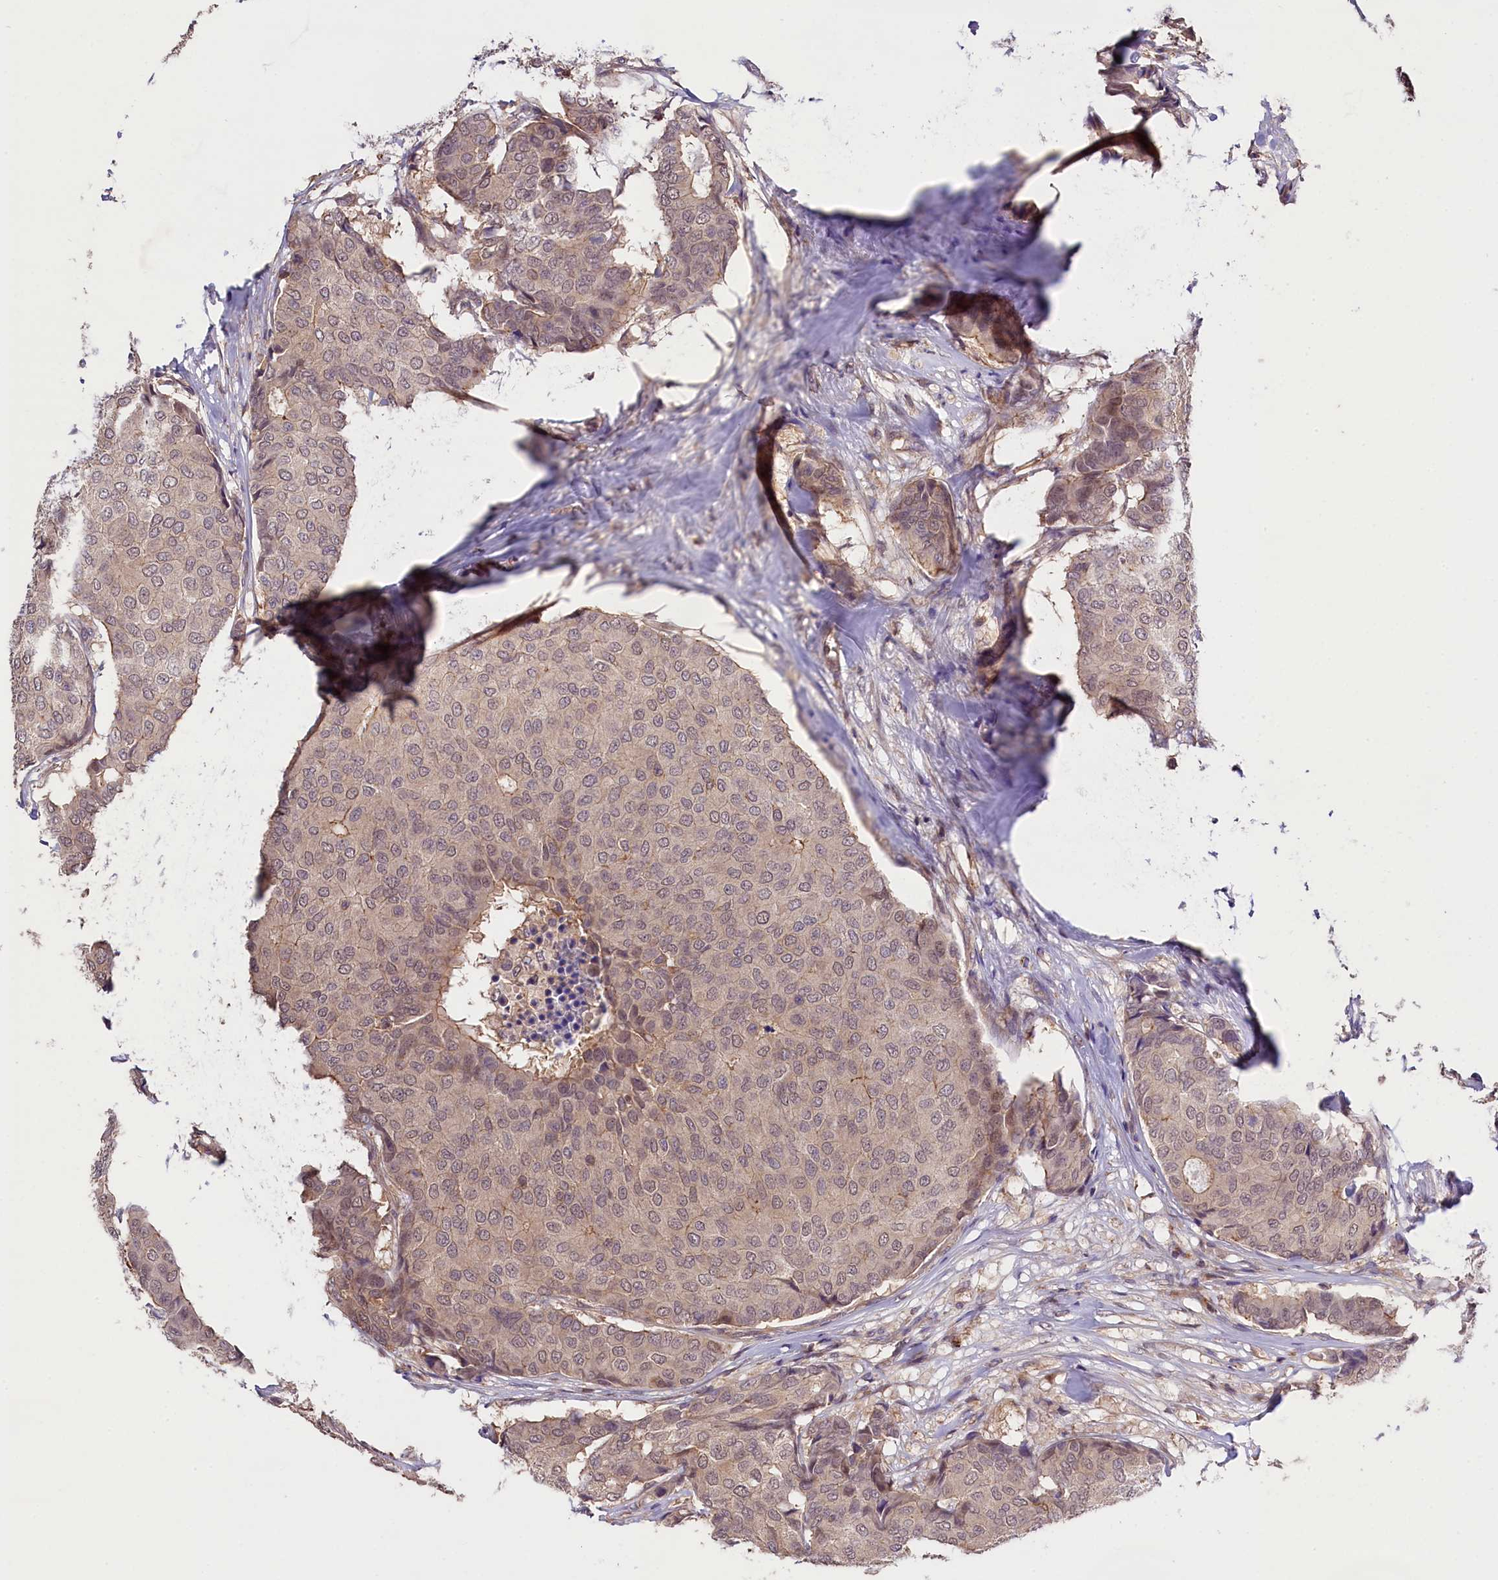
{"staining": {"intensity": "weak", "quantity": "25%-75%", "location": "nuclear"}, "tissue": "breast cancer", "cell_type": "Tumor cells", "image_type": "cancer", "snomed": [{"axis": "morphology", "description": "Duct carcinoma"}, {"axis": "topography", "description": "Breast"}], "caption": "Immunohistochemistry (DAB (3,3'-diaminobenzidine)) staining of breast cancer (infiltrating ductal carcinoma) reveals weak nuclear protein positivity in about 25%-75% of tumor cells.", "gene": "SKIDA1", "patient": {"sex": "female", "age": 75}}